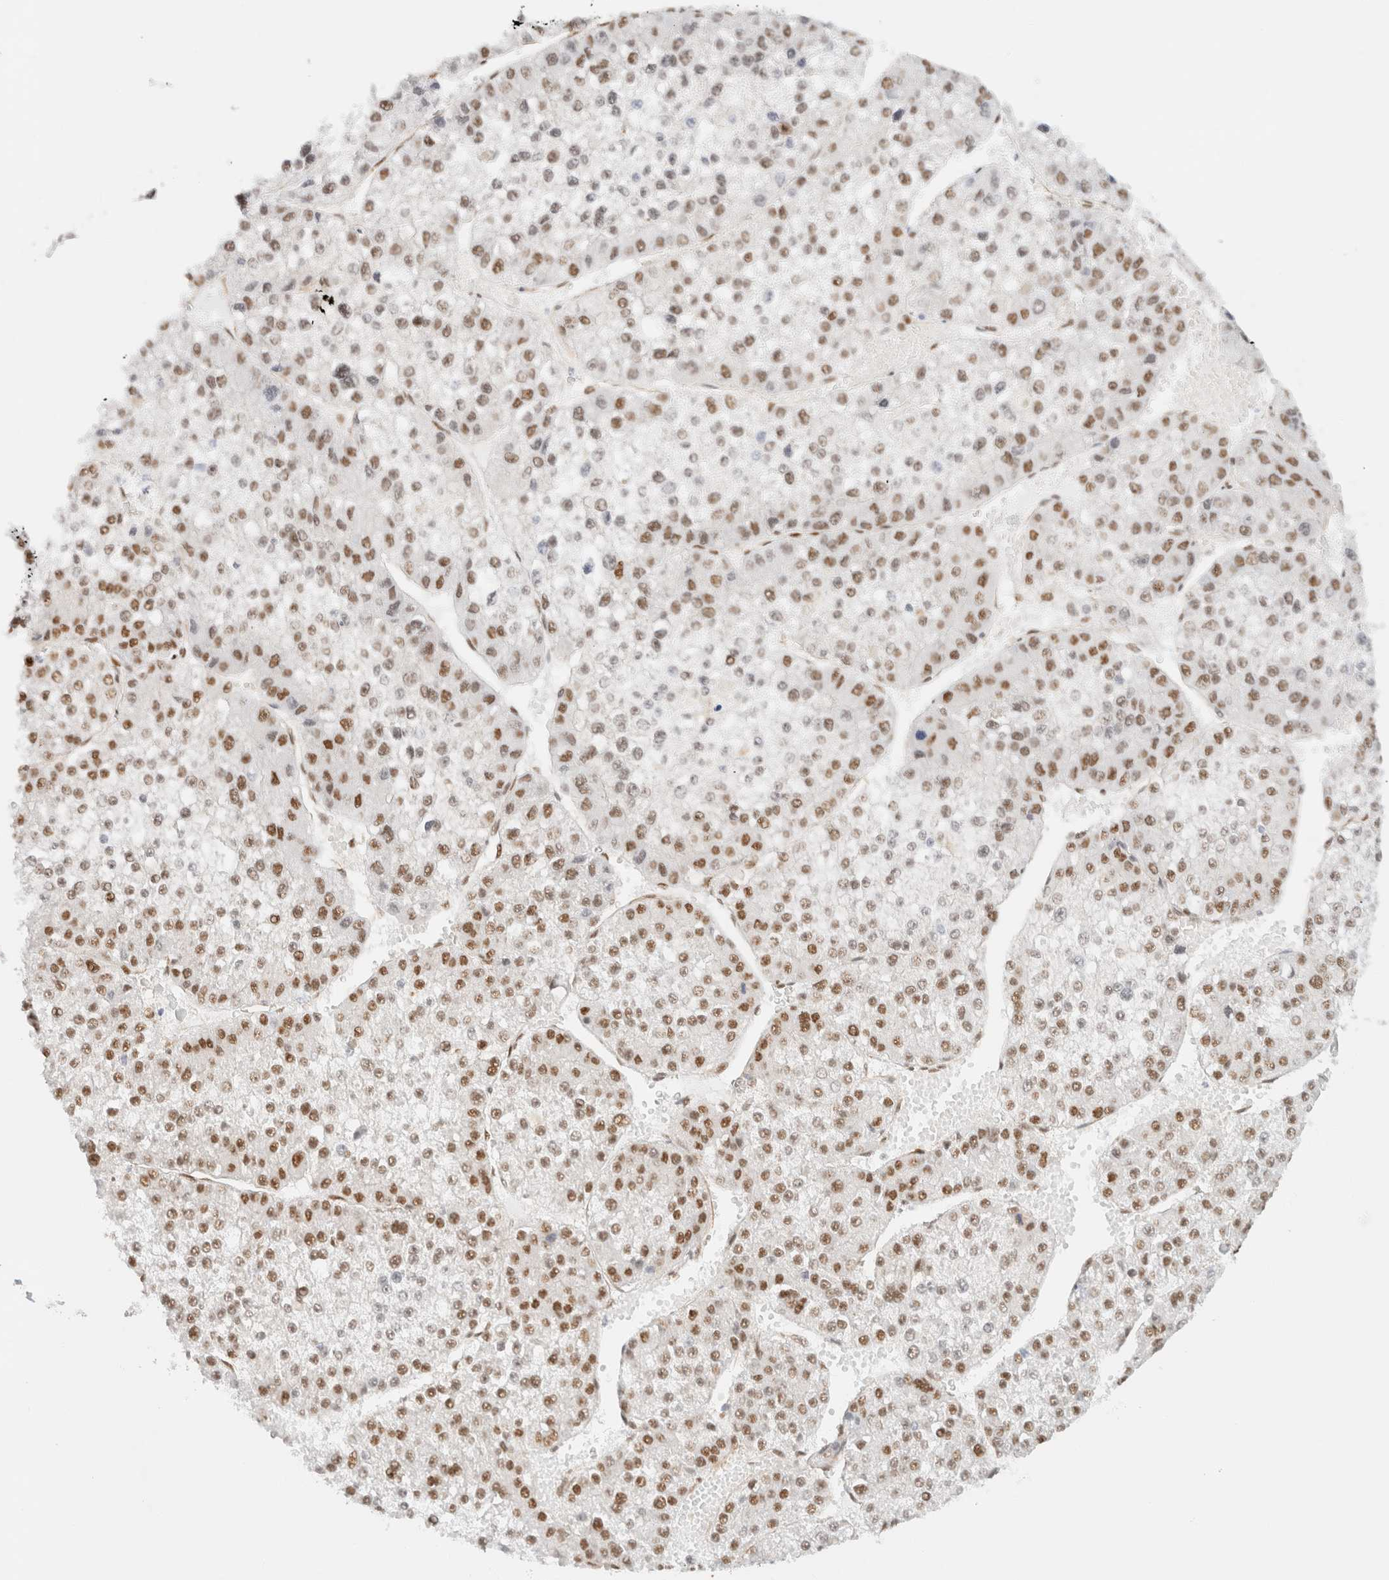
{"staining": {"intensity": "moderate", "quantity": "25%-75%", "location": "nuclear"}, "tissue": "liver cancer", "cell_type": "Tumor cells", "image_type": "cancer", "snomed": [{"axis": "morphology", "description": "Carcinoma, Hepatocellular, NOS"}, {"axis": "topography", "description": "Liver"}], "caption": "Liver cancer (hepatocellular carcinoma) stained with immunohistochemistry reveals moderate nuclear positivity in approximately 25%-75% of tumor cells.", "gene": "ARID5A", "patient": {"sex": "female", "age": 73}}